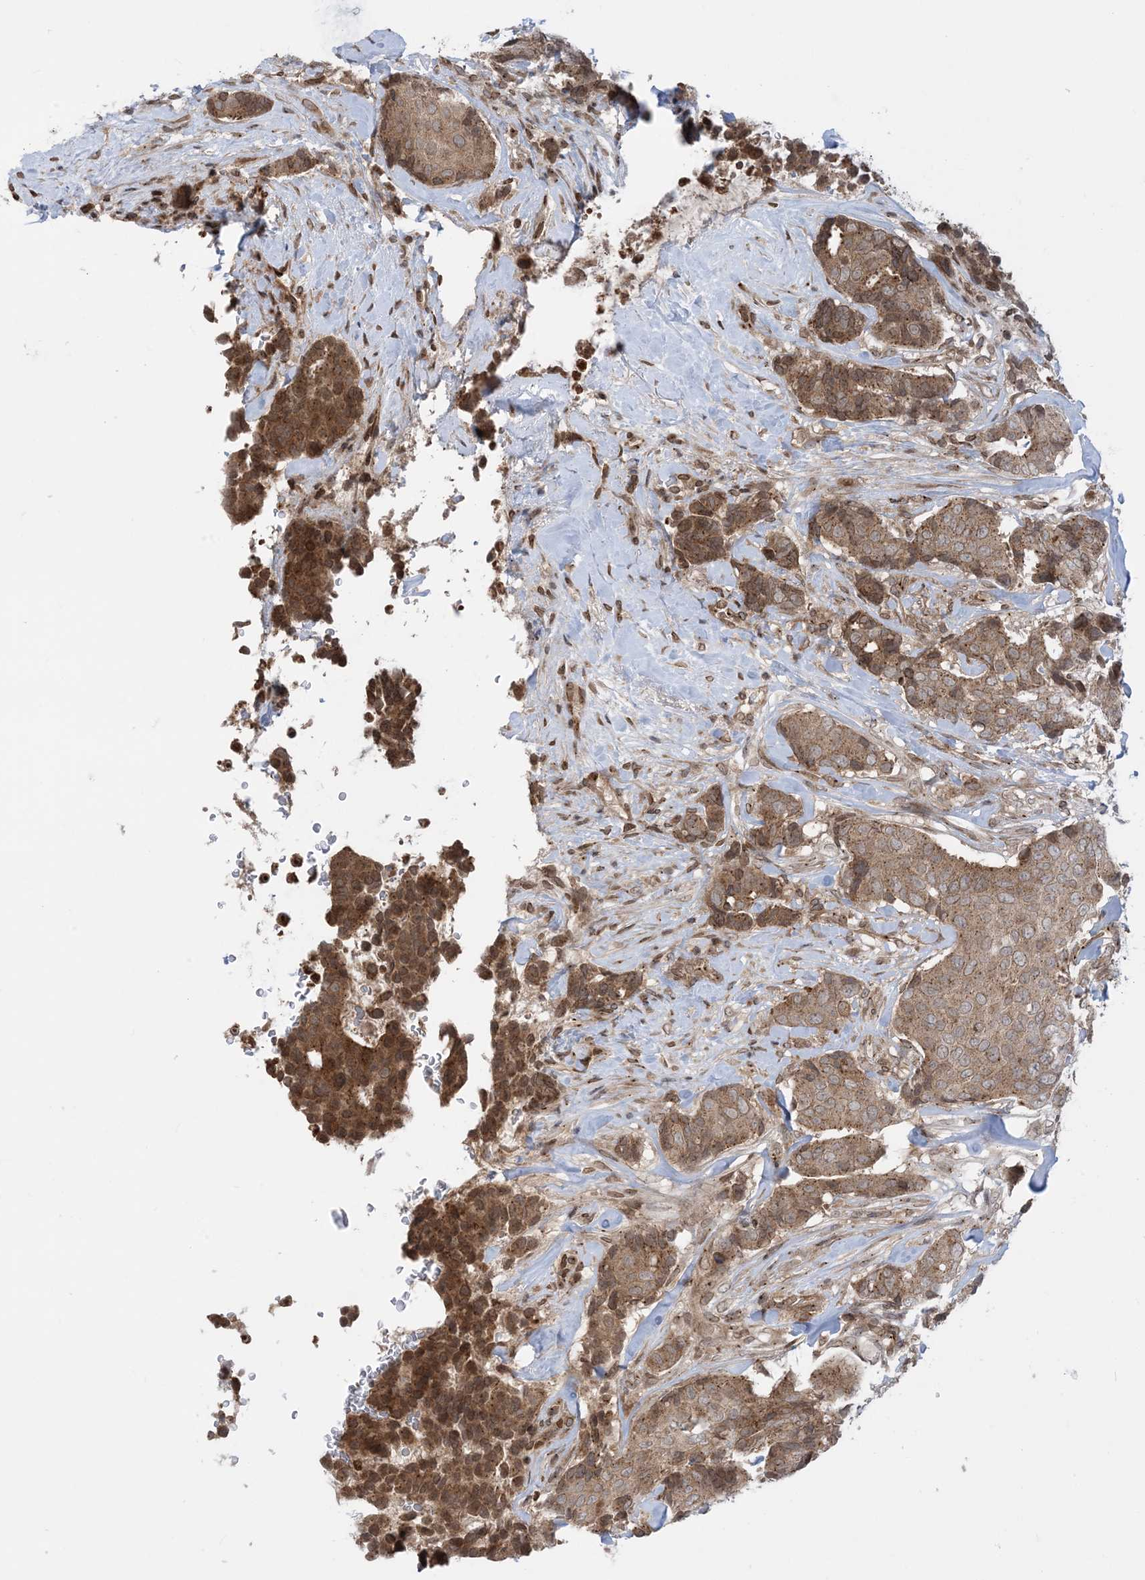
{"staining": {"intensity": "strong", "quantity": ">75%", "location": "cytoplasmic/membranous"}, "tissue": "breast cancer", "cell_type": "Tumor cells", "image_type": "cancer", "snomed": [{"axis": "morphology", "description": "Duct carcinoma"}, {"axis": "topography", "description": "Breast"}], "caption": "Strong cytoplasmic/membranous expression for a protein is seen in approximately >75% of tumor cells of breast cancer (infiltrating ductal carcinoma) using immunohistochemistry (IHC).", "gene": "CASP4", "patient": {"sex": "female", "age": 75}}